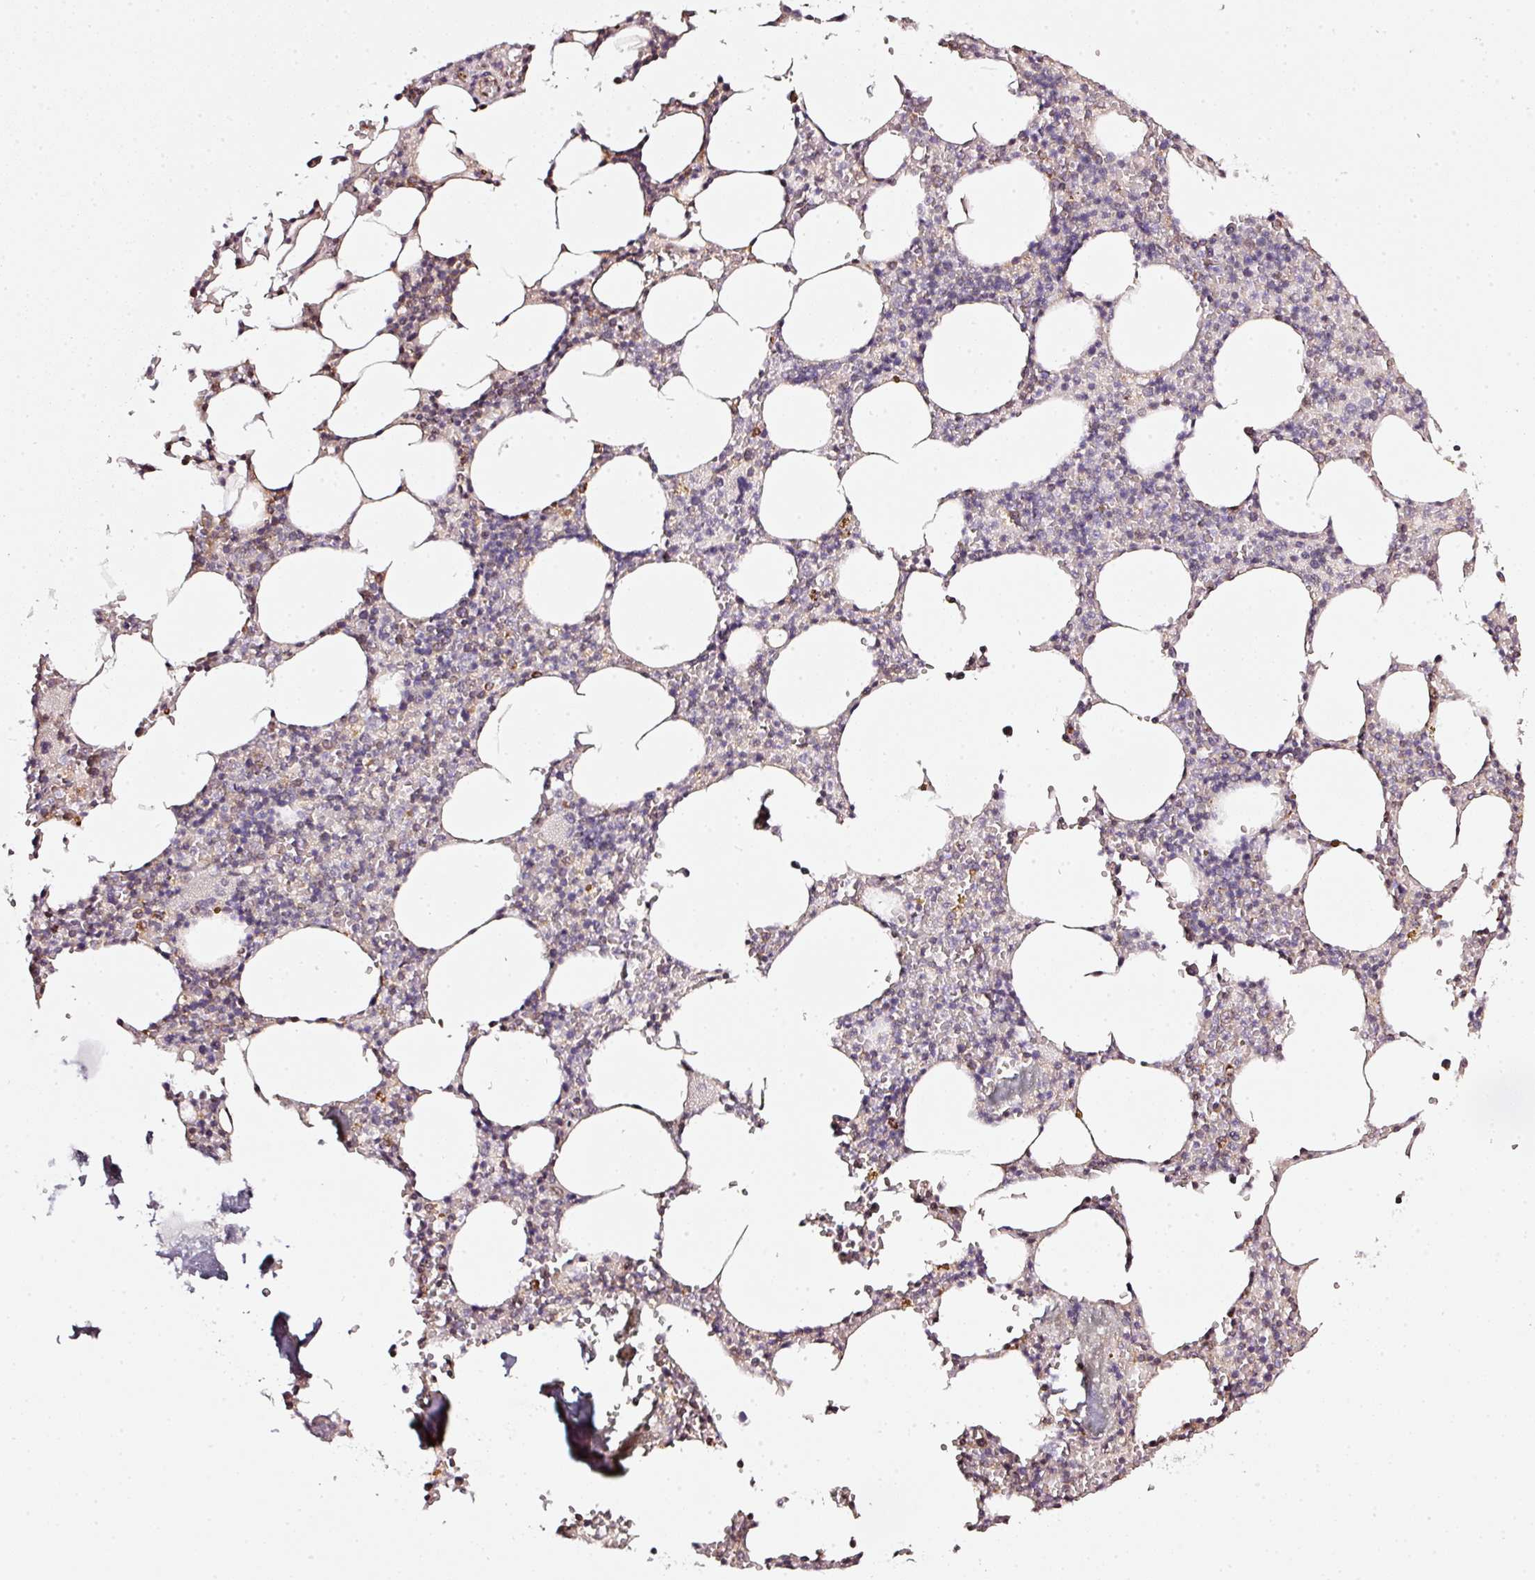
{"staining": {"intensity": "moderate", "quantity": "<25%", "location": "cytoplasmic/membranous"}, "tissue": "bone marrow", "cell_type": "Hematopoietic cells", "image_type": "normal", "snomed": [{"axis": "morphology", "description": "Normal tissue, NOS"}, {"axis": "topography", "description": "Bone marrow"}], "caption": "Unremarkable bone marrow was stained to show a protein in brown. There is low levels of moderate cytoplasmic/membranous staining in approximately <25% of hematopoietic cells.", "gene": "RAB35", "patient": {"sex": "male", "age": 54}}